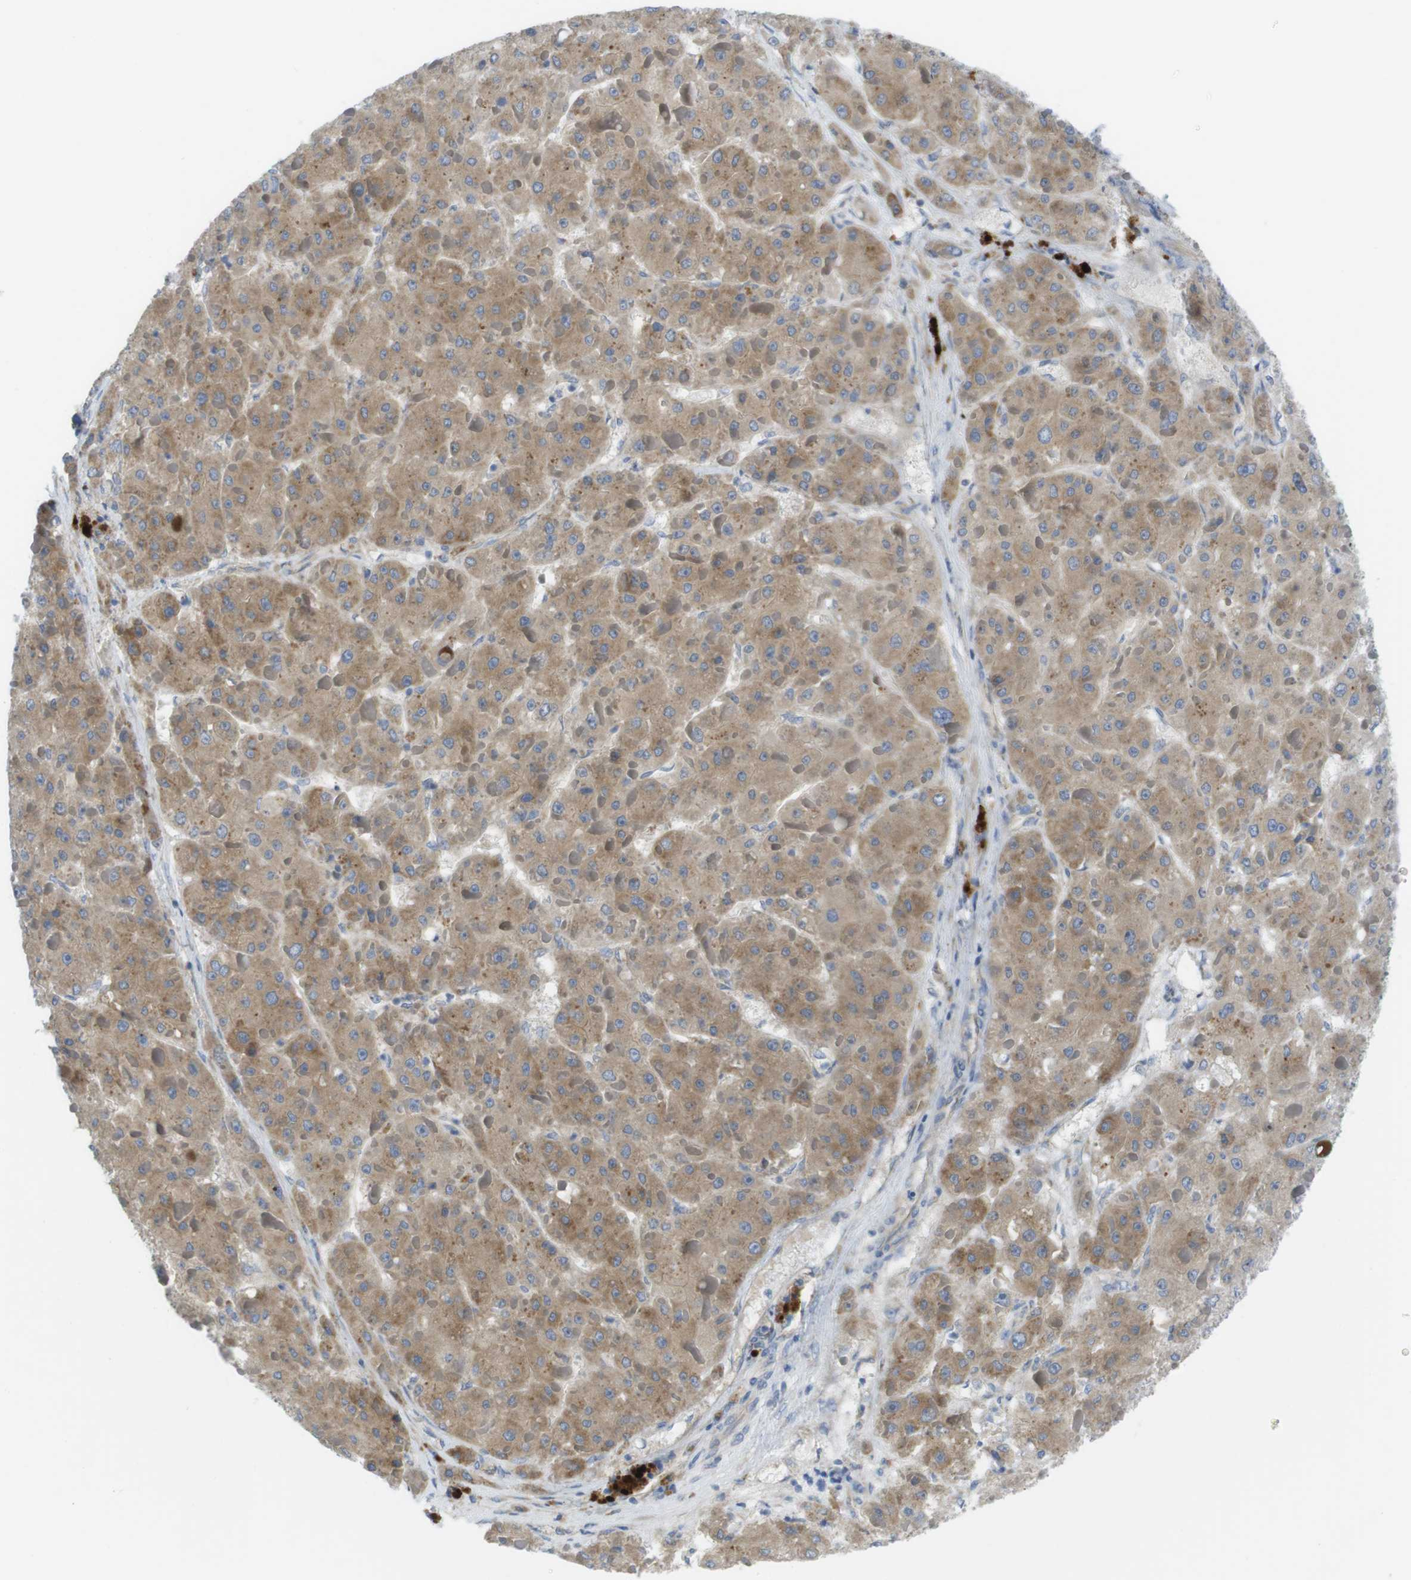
{"staining": {"intensity": "moderate", "quantity": ">75%", "location": "cytoplasmic/membranous"}, "tissue": "liver cancer", "cell_type": "Tumor cells", "image_type": "cancer", "snomed": [{"axis": "morphology", "description": "Carcinoma, Hepatocellular, NOS"}, {"axis": "topography", "description": "Liver"}], "caption": "The image demonstrates staining of liver cancer, revealing moderate cytoplasmic/membranous protein staining (brown color) within tumor cells.", "gene": "TMEM234", "patient": {"sex": "female", "age": 73}}